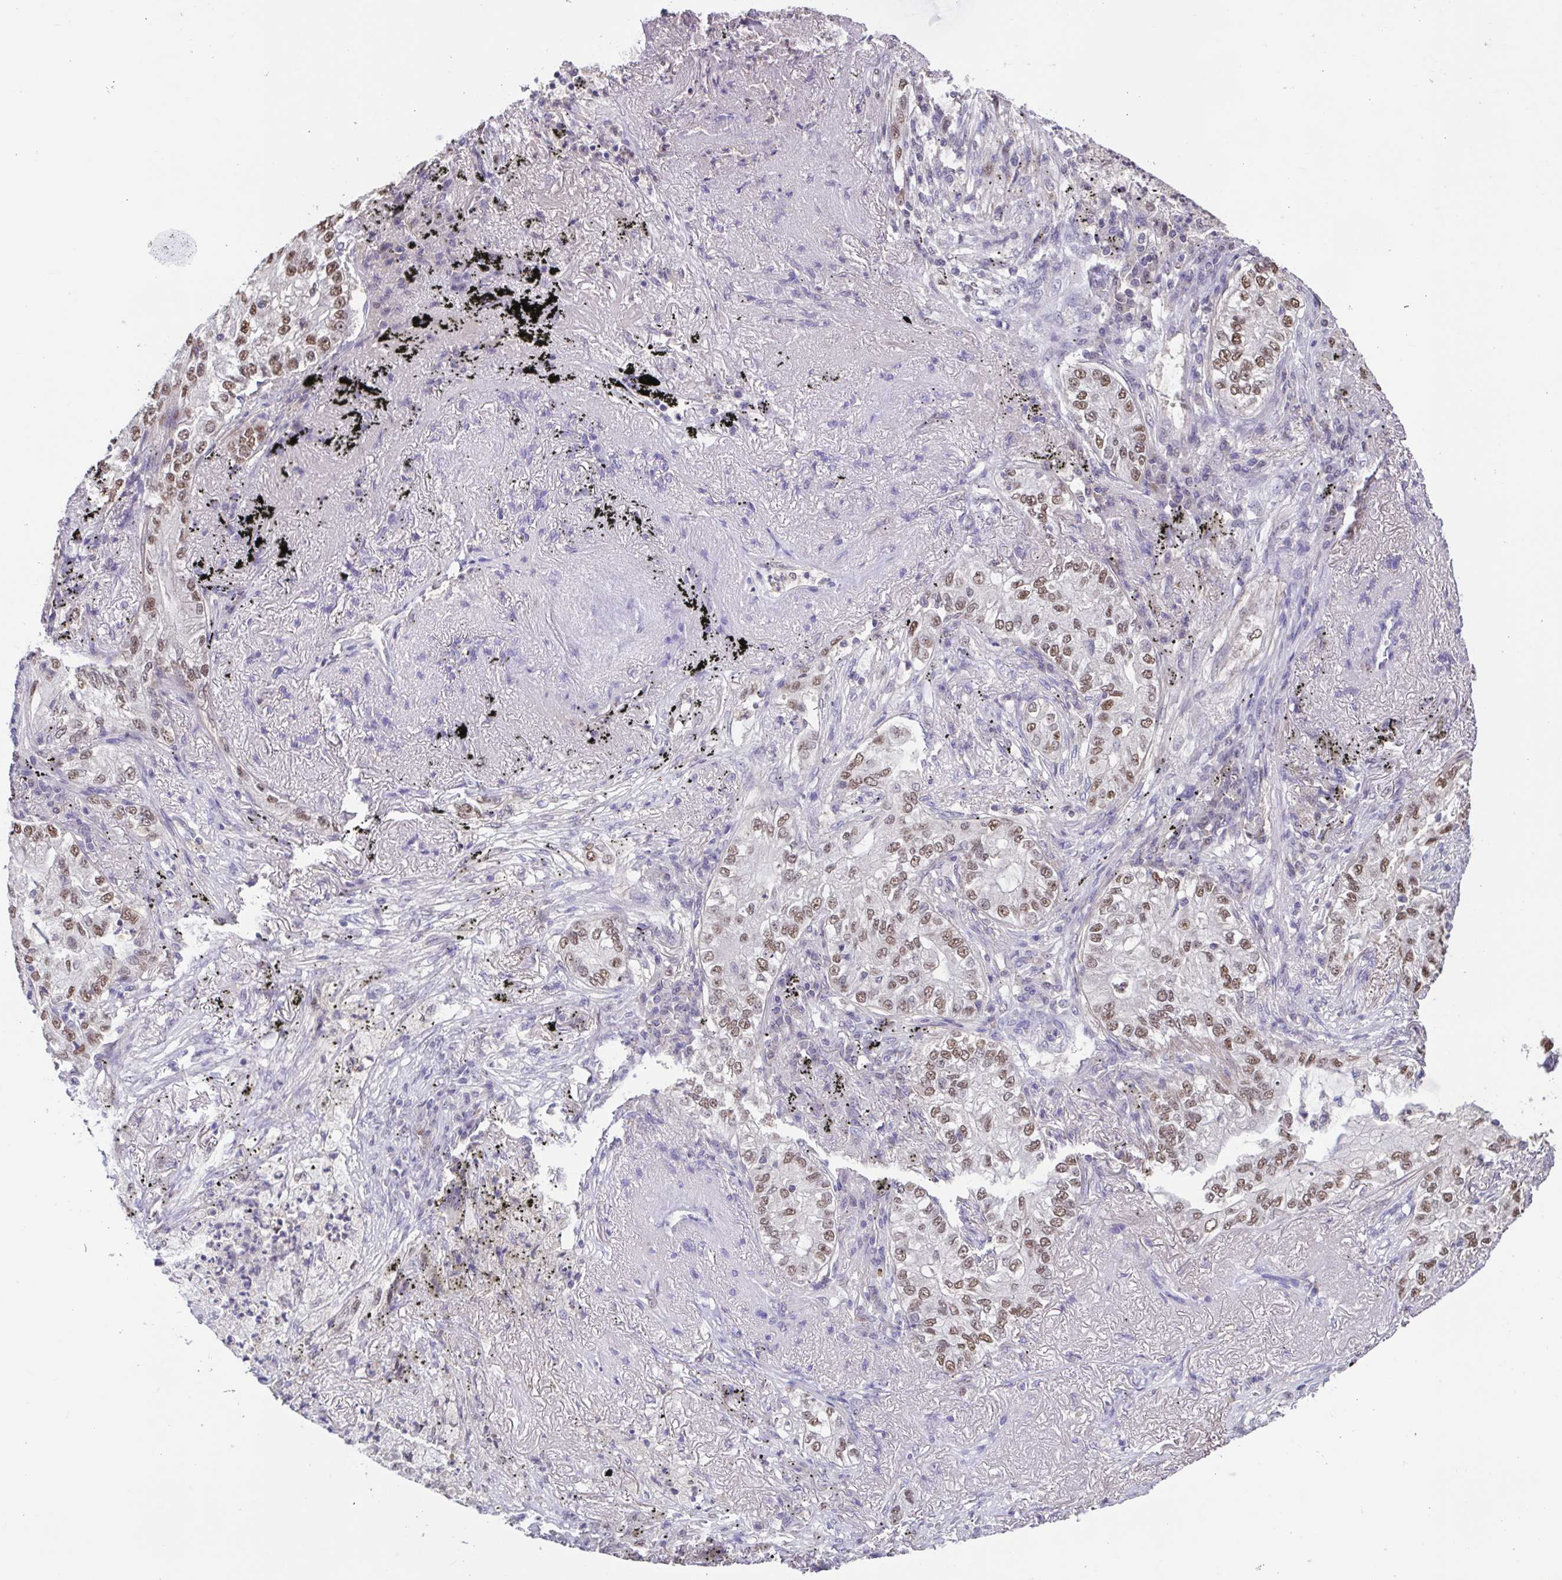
{"staining": {"intensity": "moderate", "quantity": ">75%", "location": "nuclear"}, "tissue": "lung cancer", "cell_type": "Tumor cells", "image_type": "cancer", "snomed": [{"axis": "morphology", "description": "Adenocarcinoma, NOS"}, {"axis": "topography", "description": "Lung"}], "caption": "A histopathology image of human lung adenocarcinoma stained for a protein demonstrates moderate nuclear brown staining in tumor cells. (Brightfield microscopy of DAB IHC at high magnification).", "gene": "ACTRT3", "patient": {"sex": "female", "age": 73}}